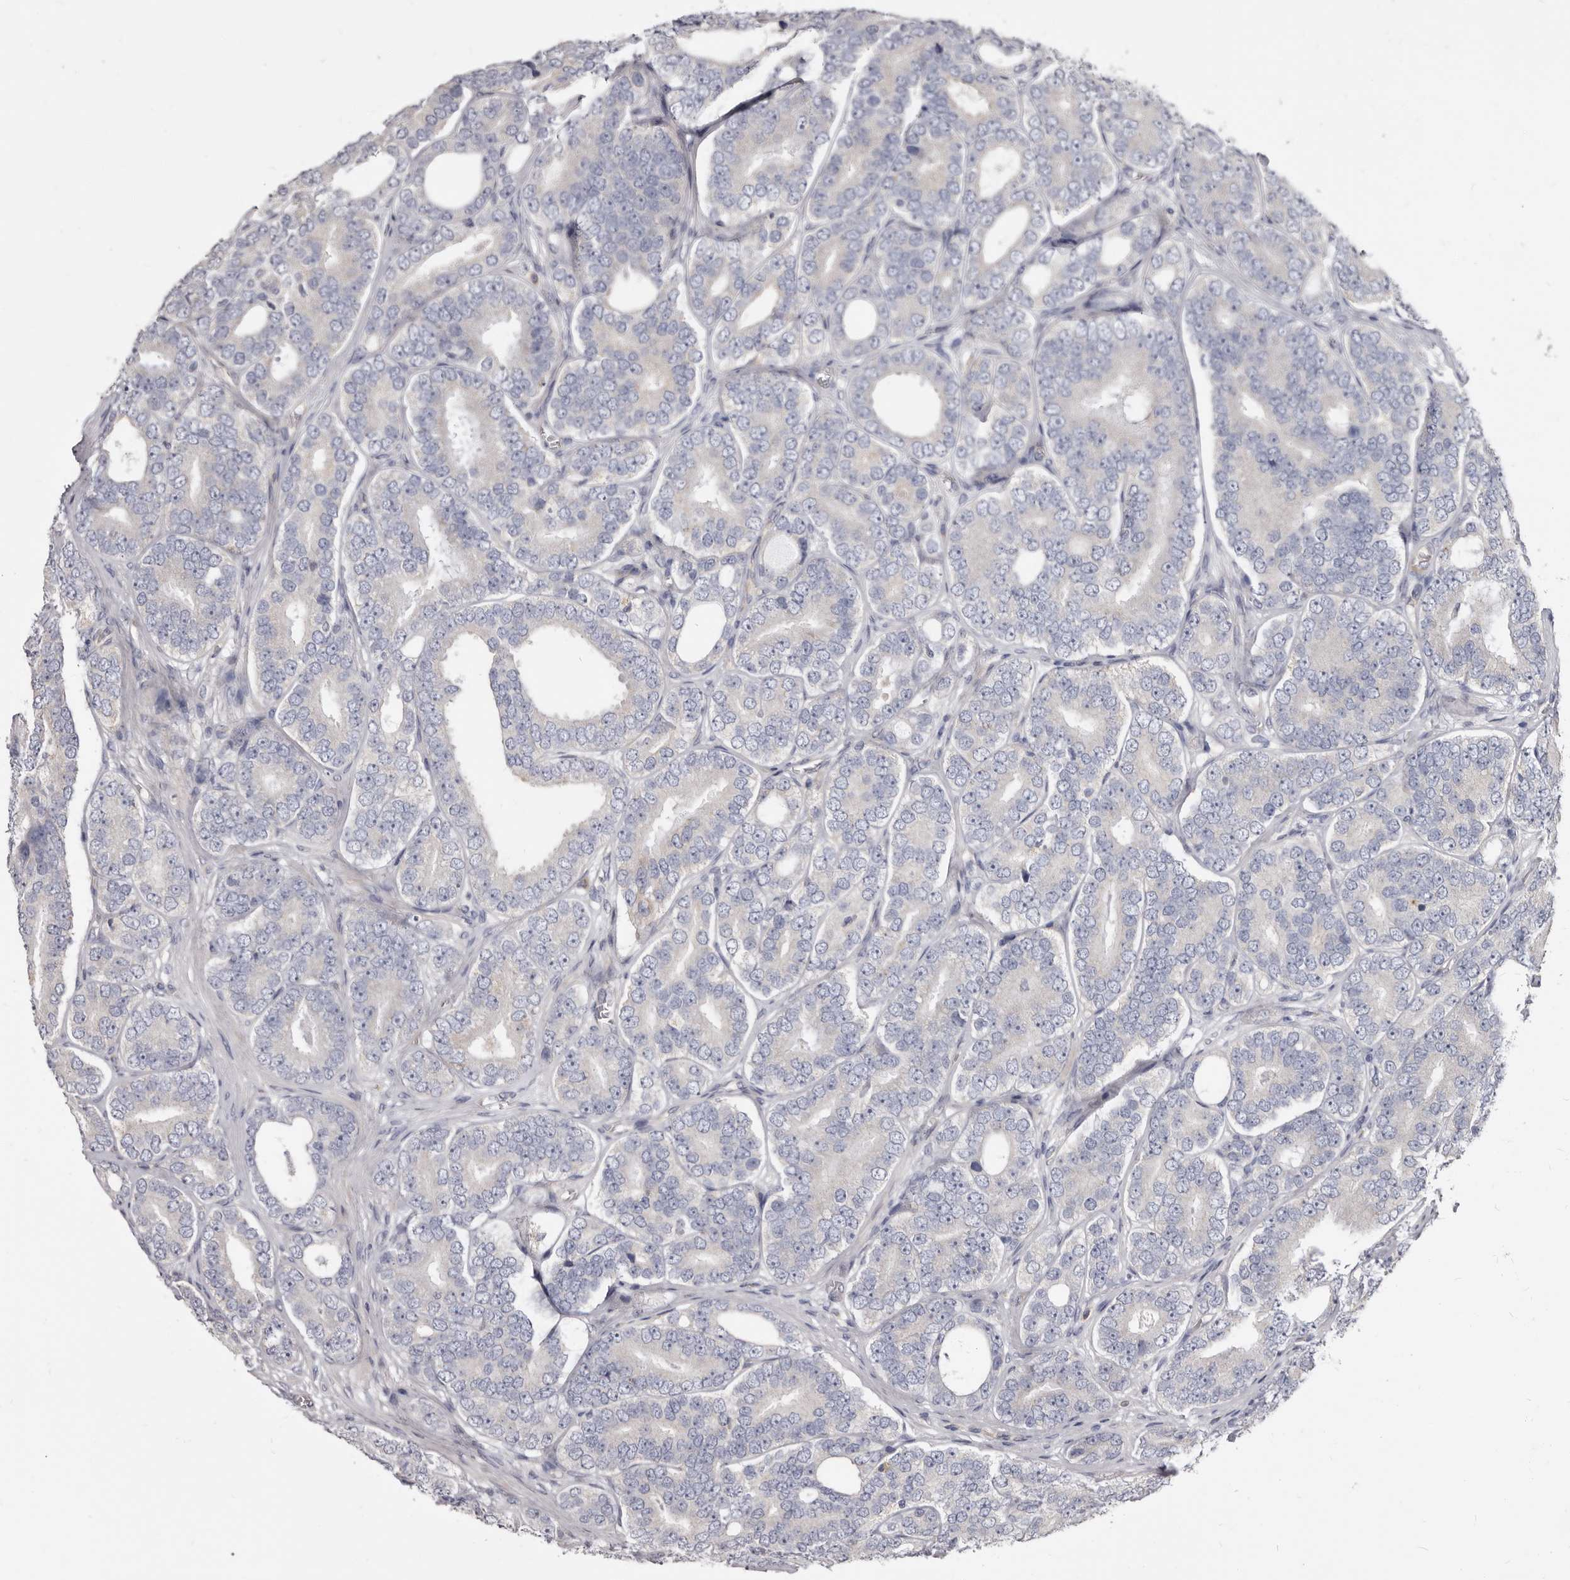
{"staining": {"intensity": "negative", "quantity": "none", "location": "none"}, "tissue": "prostate cancer", "cell_type": "Tumor cells", "image_type": "cancer", "snomed": [{"axis": "morphology", "description": "Adenocarcinoma, High grade"}, {"axis": "topography", "description": "Prostate"}], "caption": "High-grade adenocarcinoma (prostate) was stained to show a protein in brown. There is no significant staining in tumor cells.", "gene": "FMO2", "patient": {"sex": "male", "age": 56}}